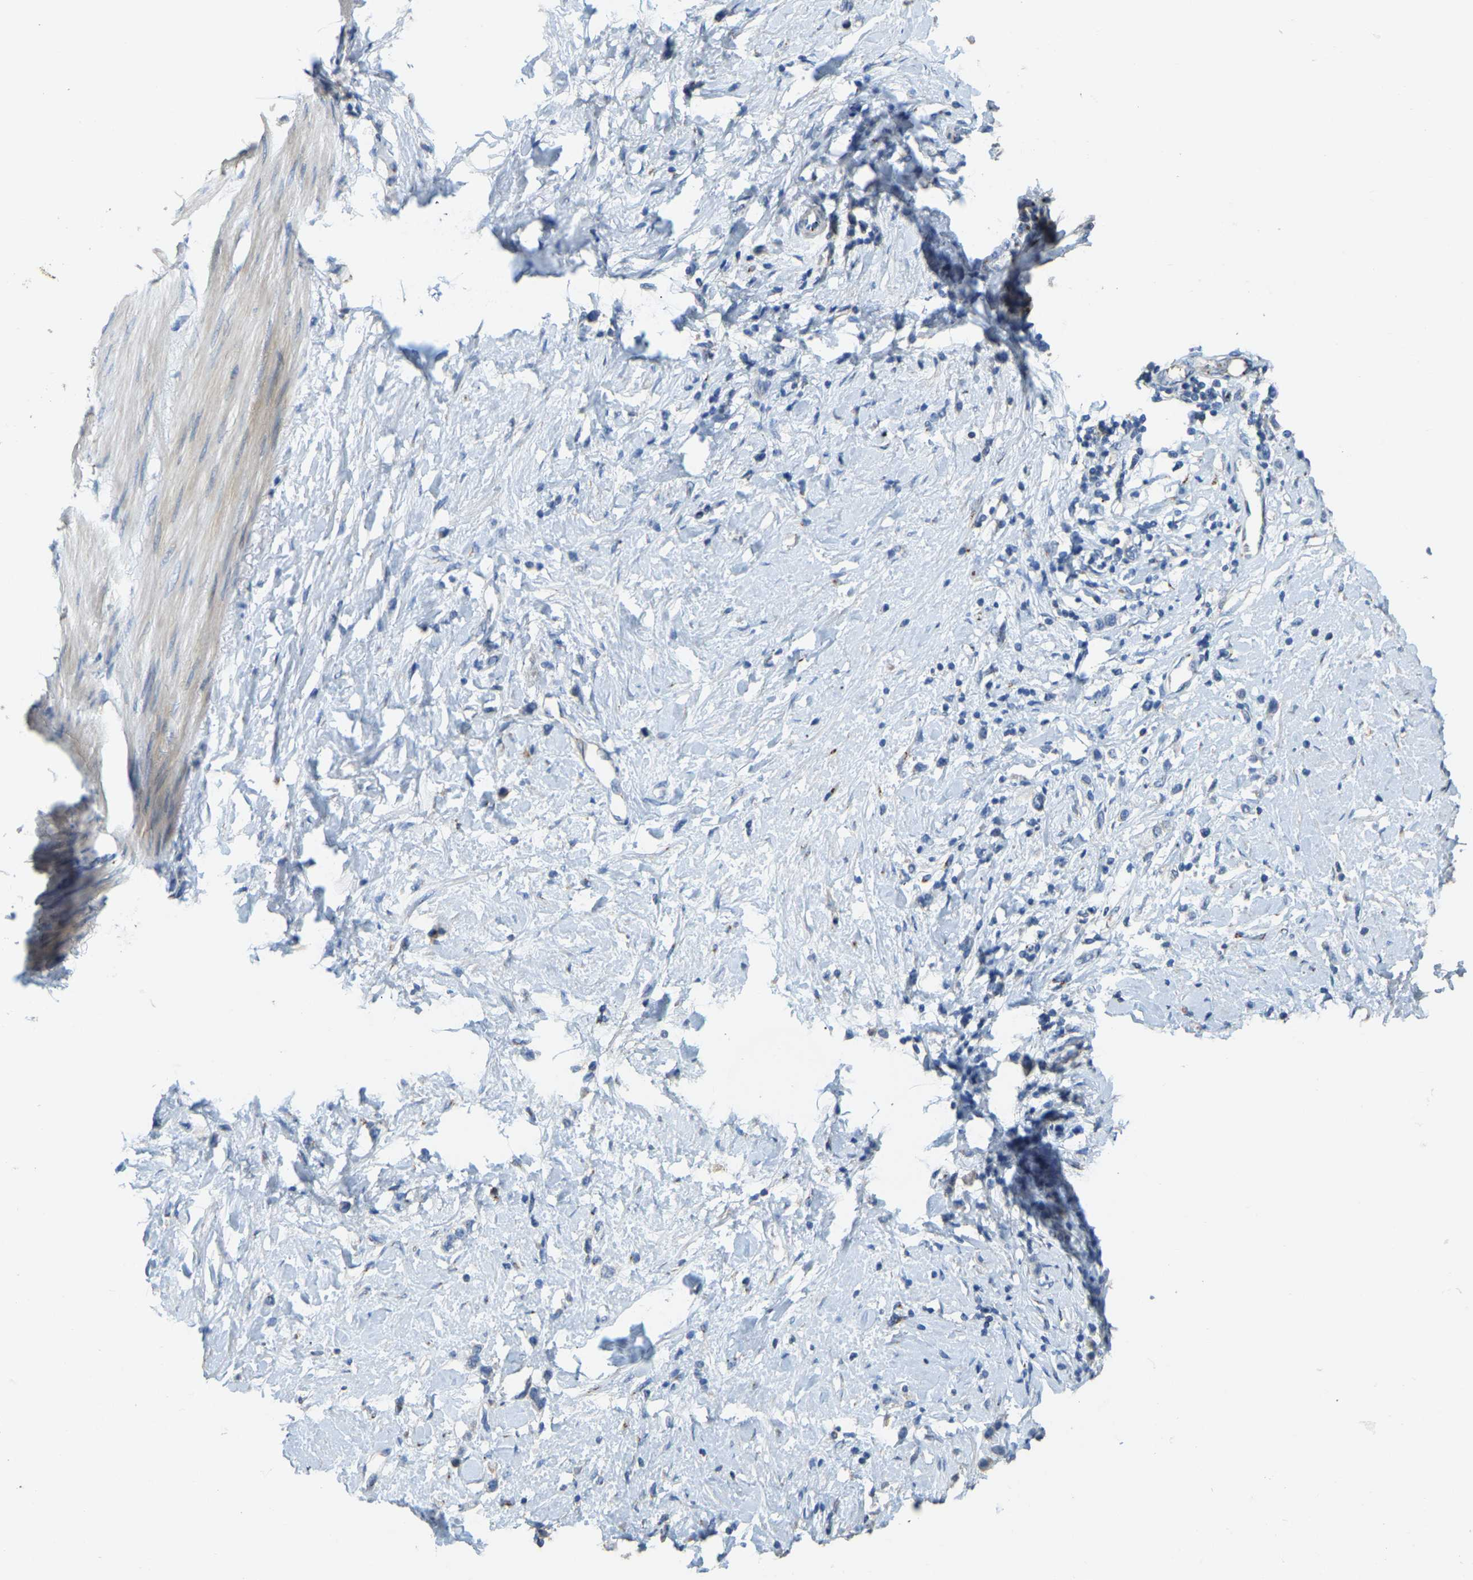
{"staining": {"intensity": "negative", "quantity": "none", "location": "none"}, "tissue": "stomach cancer", "cell_type": "Tumor cells", "image_type": "cancer", "snomed": [{"axis": "morphology", "description": "Adenocarcinoma, NOS"}, {"axis": "topography", "description": "Stomach"}], "caption": "Tumor cells are negative for protein expression in human stomach cancer (adenocarcinoma). (Brightfield microscopy of DAB (3,3'-diaminobenzidine) immunohistochemistry (IHC) at high magnification).", "gene": "FAM174A", "patient": {"sex": "female", "age": 65}}